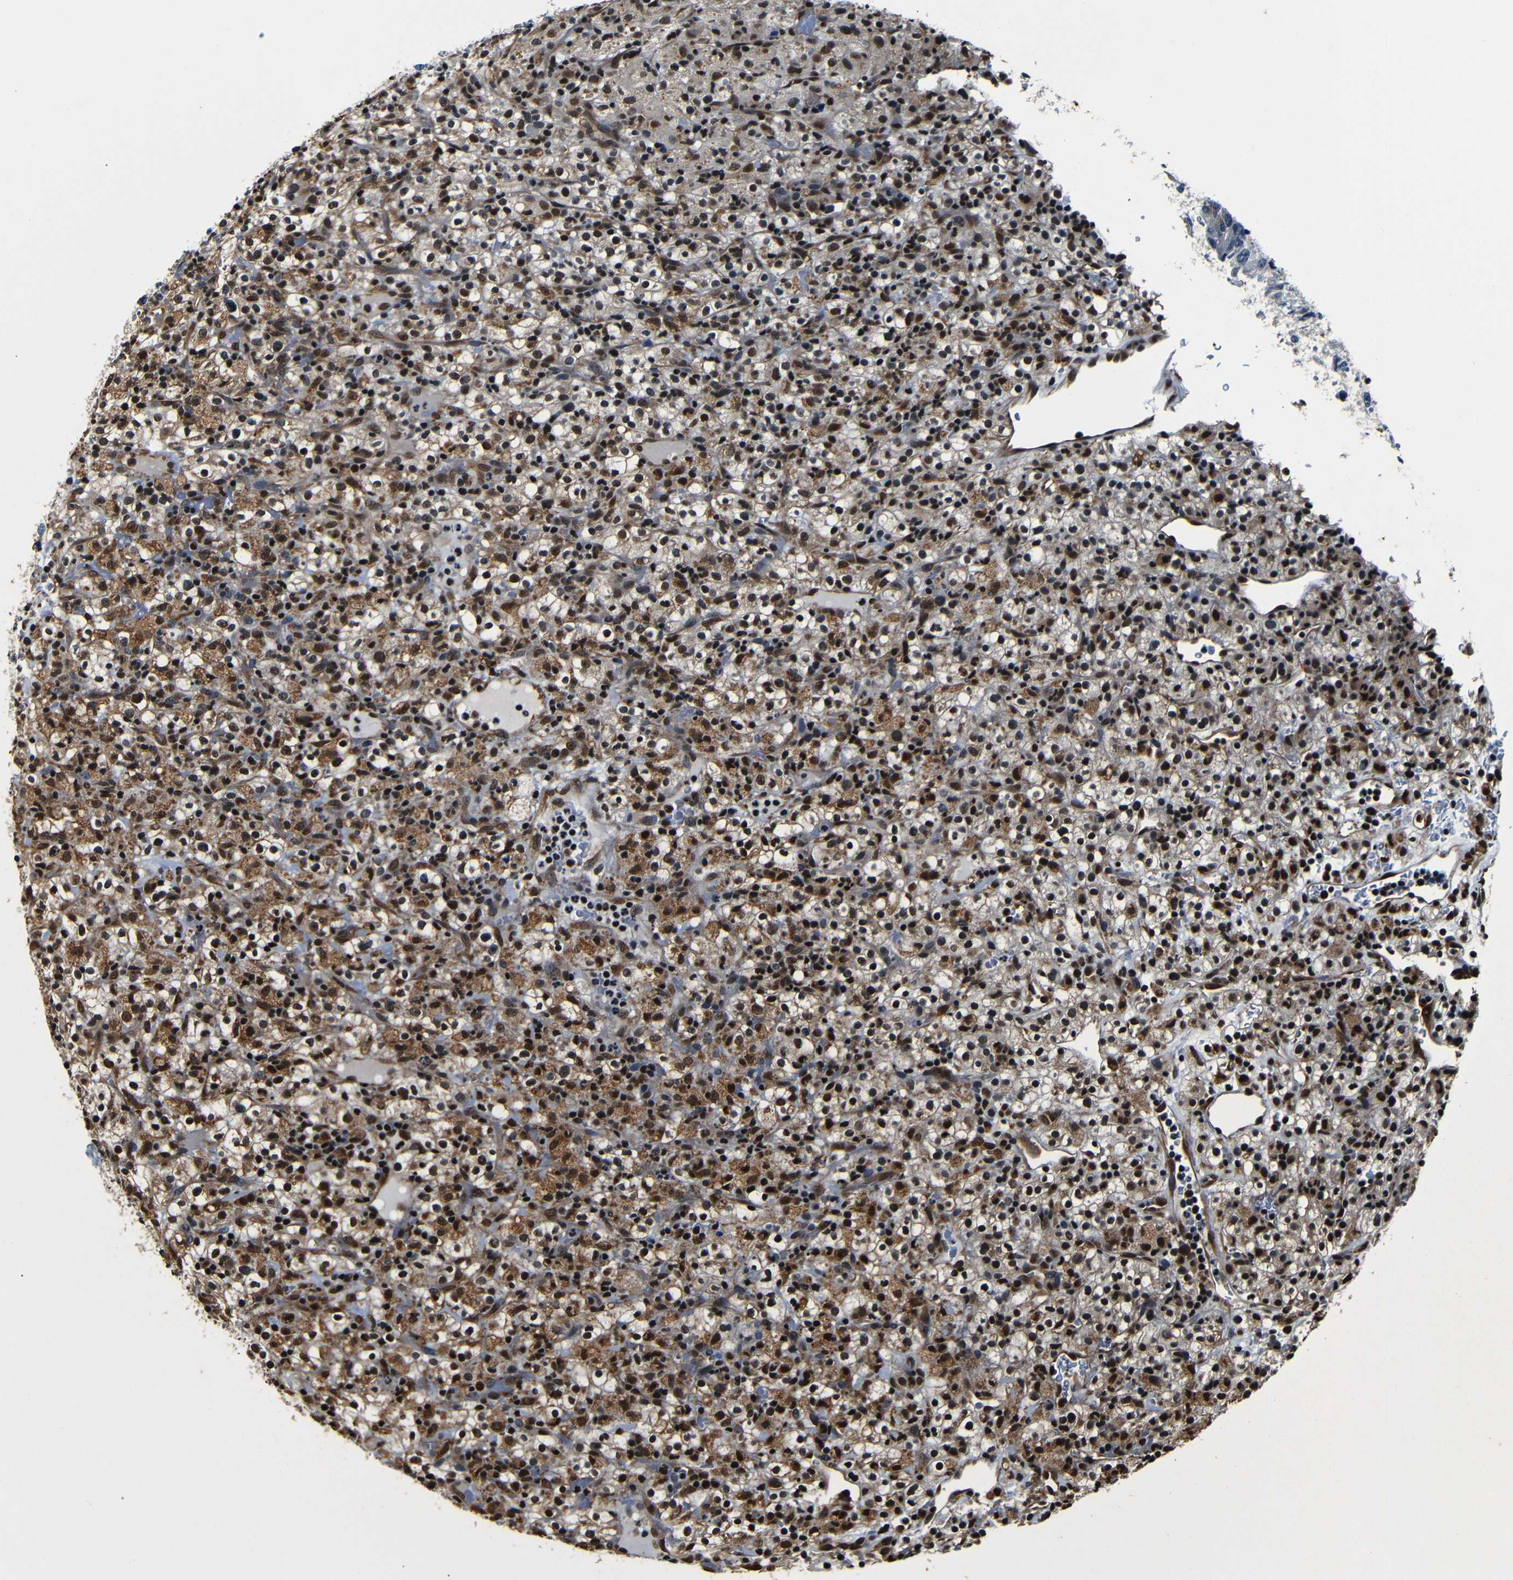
{"staining": {"intensity": "strong", "quantity": ">75%", "location": "cytoplasmic/membranous,nuclear"}, "tissue": "renal cancer", "cell_type": "Tumor cells", "image_type": "cancer", "snomed": [{"axis": "morphology", "description": "Normal tissue, NOS"}, {"axis": "morphology", "description": "Adenocarcinoma, NOS"}, {"axis": "topography", "description": "Kidney"}], "caption": "The micrograph shows staining of renal adenocarcinoma, revealing strong cytoplasmic/membranous and nuclear protein expression (brown color) within tumor cells. Immunohistochemistry (ihc) stains the protein in brown and the nuclei are stained blue.", "gene": "NCBP3", "patient": {"sex": "female", "age": 72}}